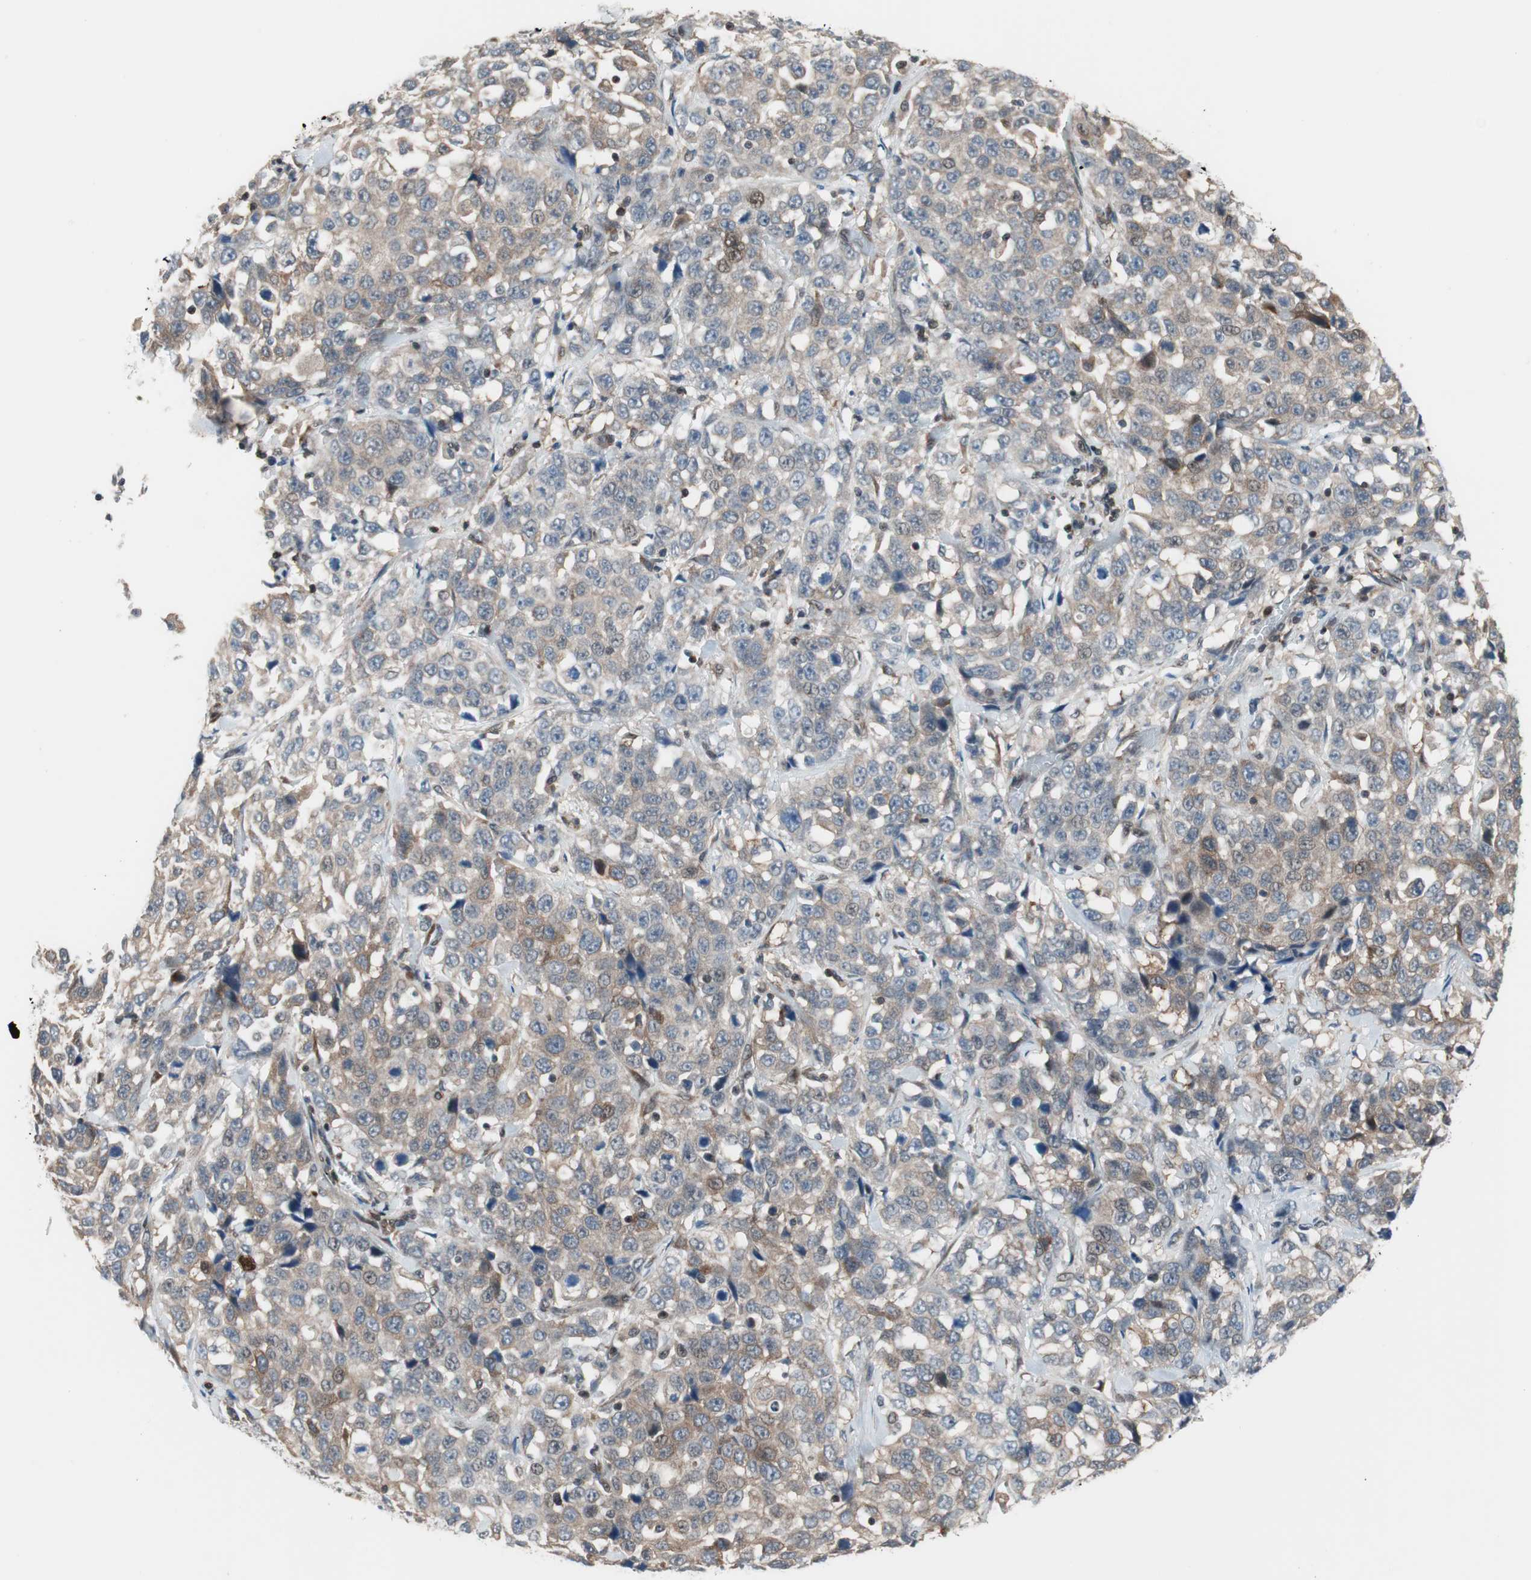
{"staining": {"intensity": "weak", "quantity": "25%-75%", "location": "cytoplasmic/membranous"}, "tissue": "stomach cancer", "cell_type": "Tumor cells", "image_type": "cancer", "snomed": [{"axis": "morphology", "description": "Normal tissue, NOS"}, {"axis": "morphology", "description": "Adenocarcinoma, NOS"}, {"axis": "topography", "description": "Stomach"}], "caption": "Tumor cells reveal low levels of weak cytoplasmic/membranous positivity in approximately 25%-75% of cells in human stomach cancer. The protein of interest is stained brown, and the nuclei are stained in blue (DAB (3,3'-diaminobenzidine) IHC with brightfield microscopy, high magnification).", "gene": "ZNF512B", "patient": {"sex": "male", "age": 48}}